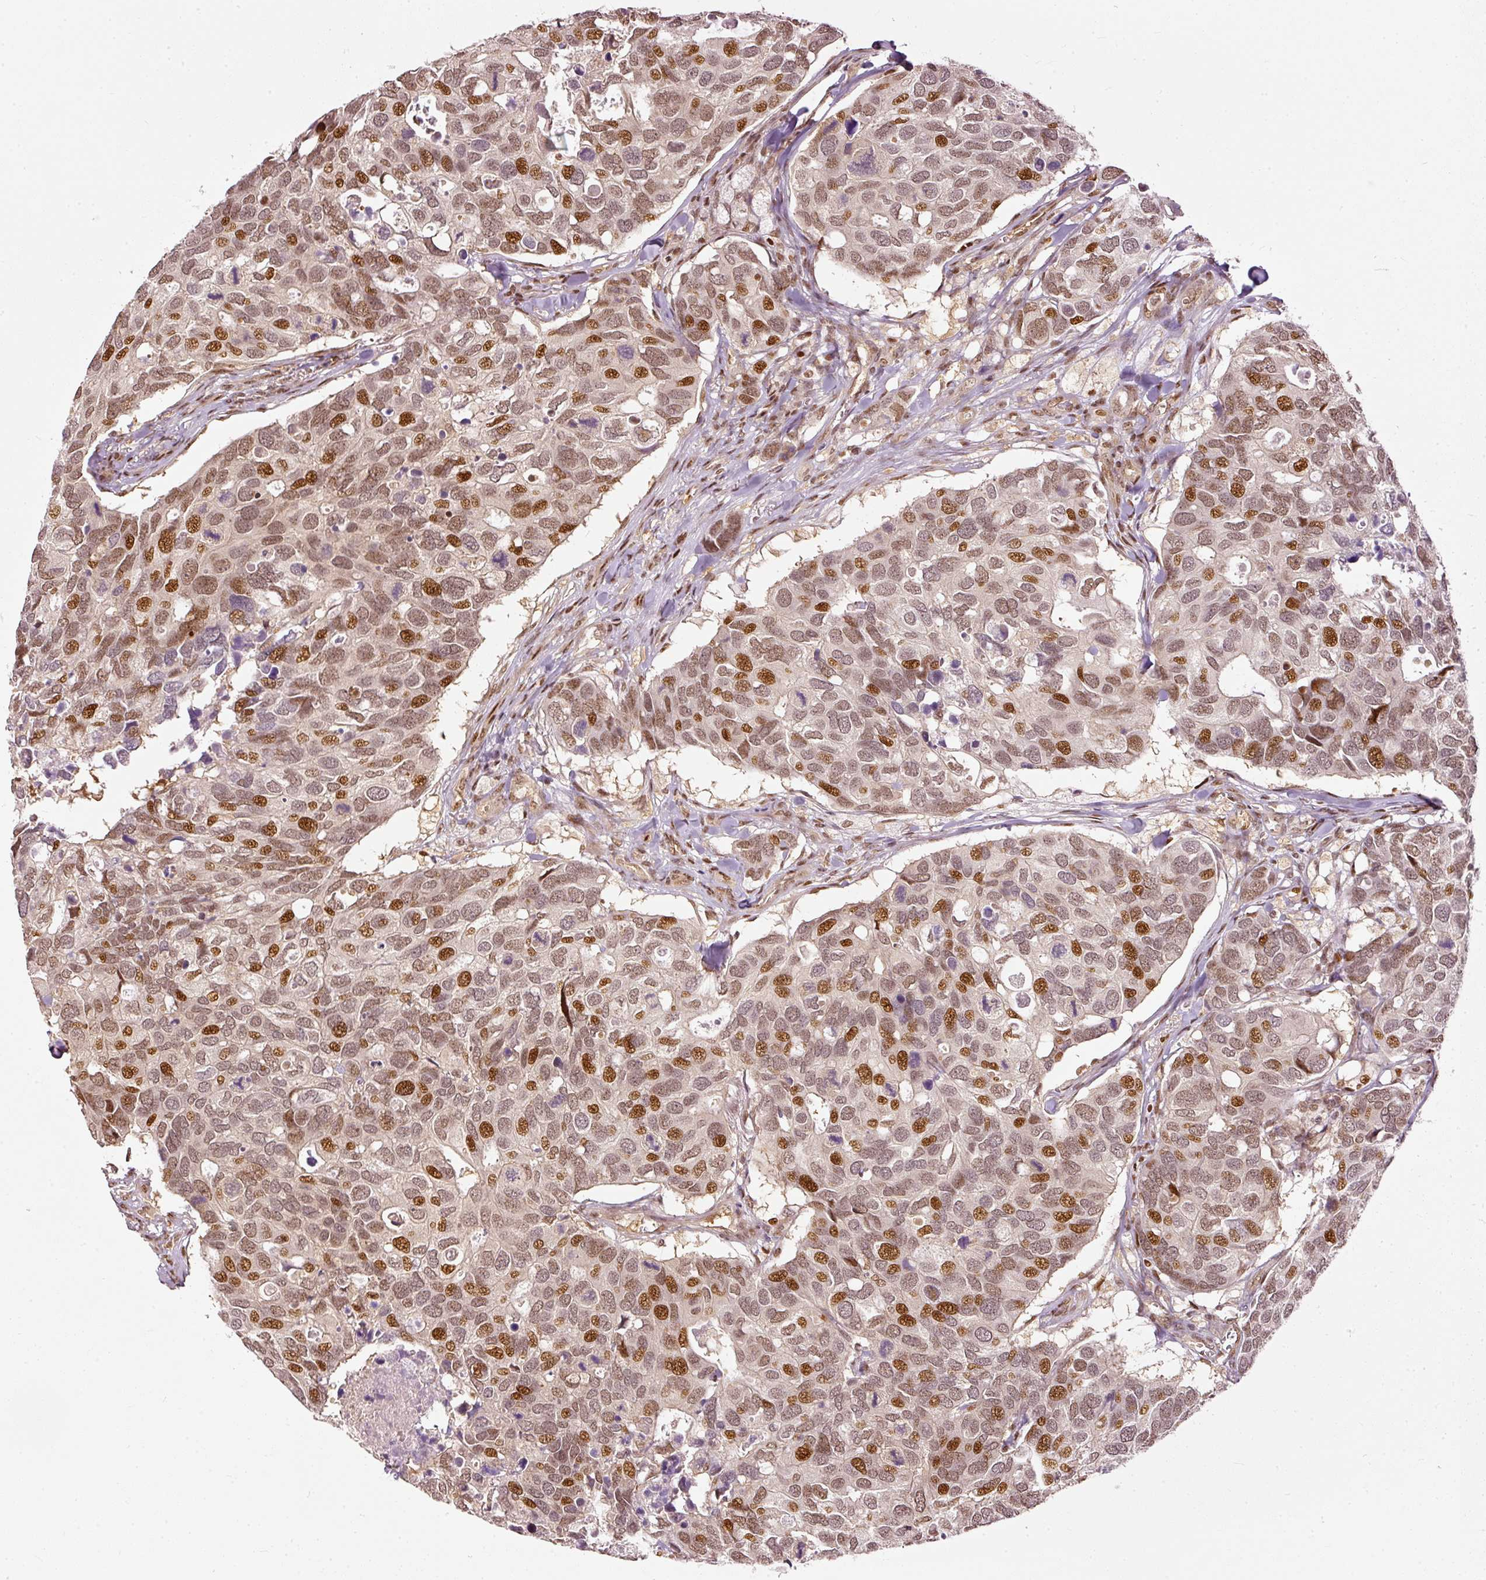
{"staining": {"intensity": "strong", "quantity": ">75%", "location": "nuclear"}, "tissue": "breast cancer", "cell_type": "Tumor cells", "image_type": "cancer", "snomed": [{"axis": "morphology", "description": "Duct carcinoma"}, {"axis": "topography", "description": "Breast"}], "caption": "A brown stain highlights strong nuclear positivity of a protein in human breast infiltrating ductal carcinoma tumor cells.", "gene": "ZNF778", "patient": {"sex": "female", "age": 83}}